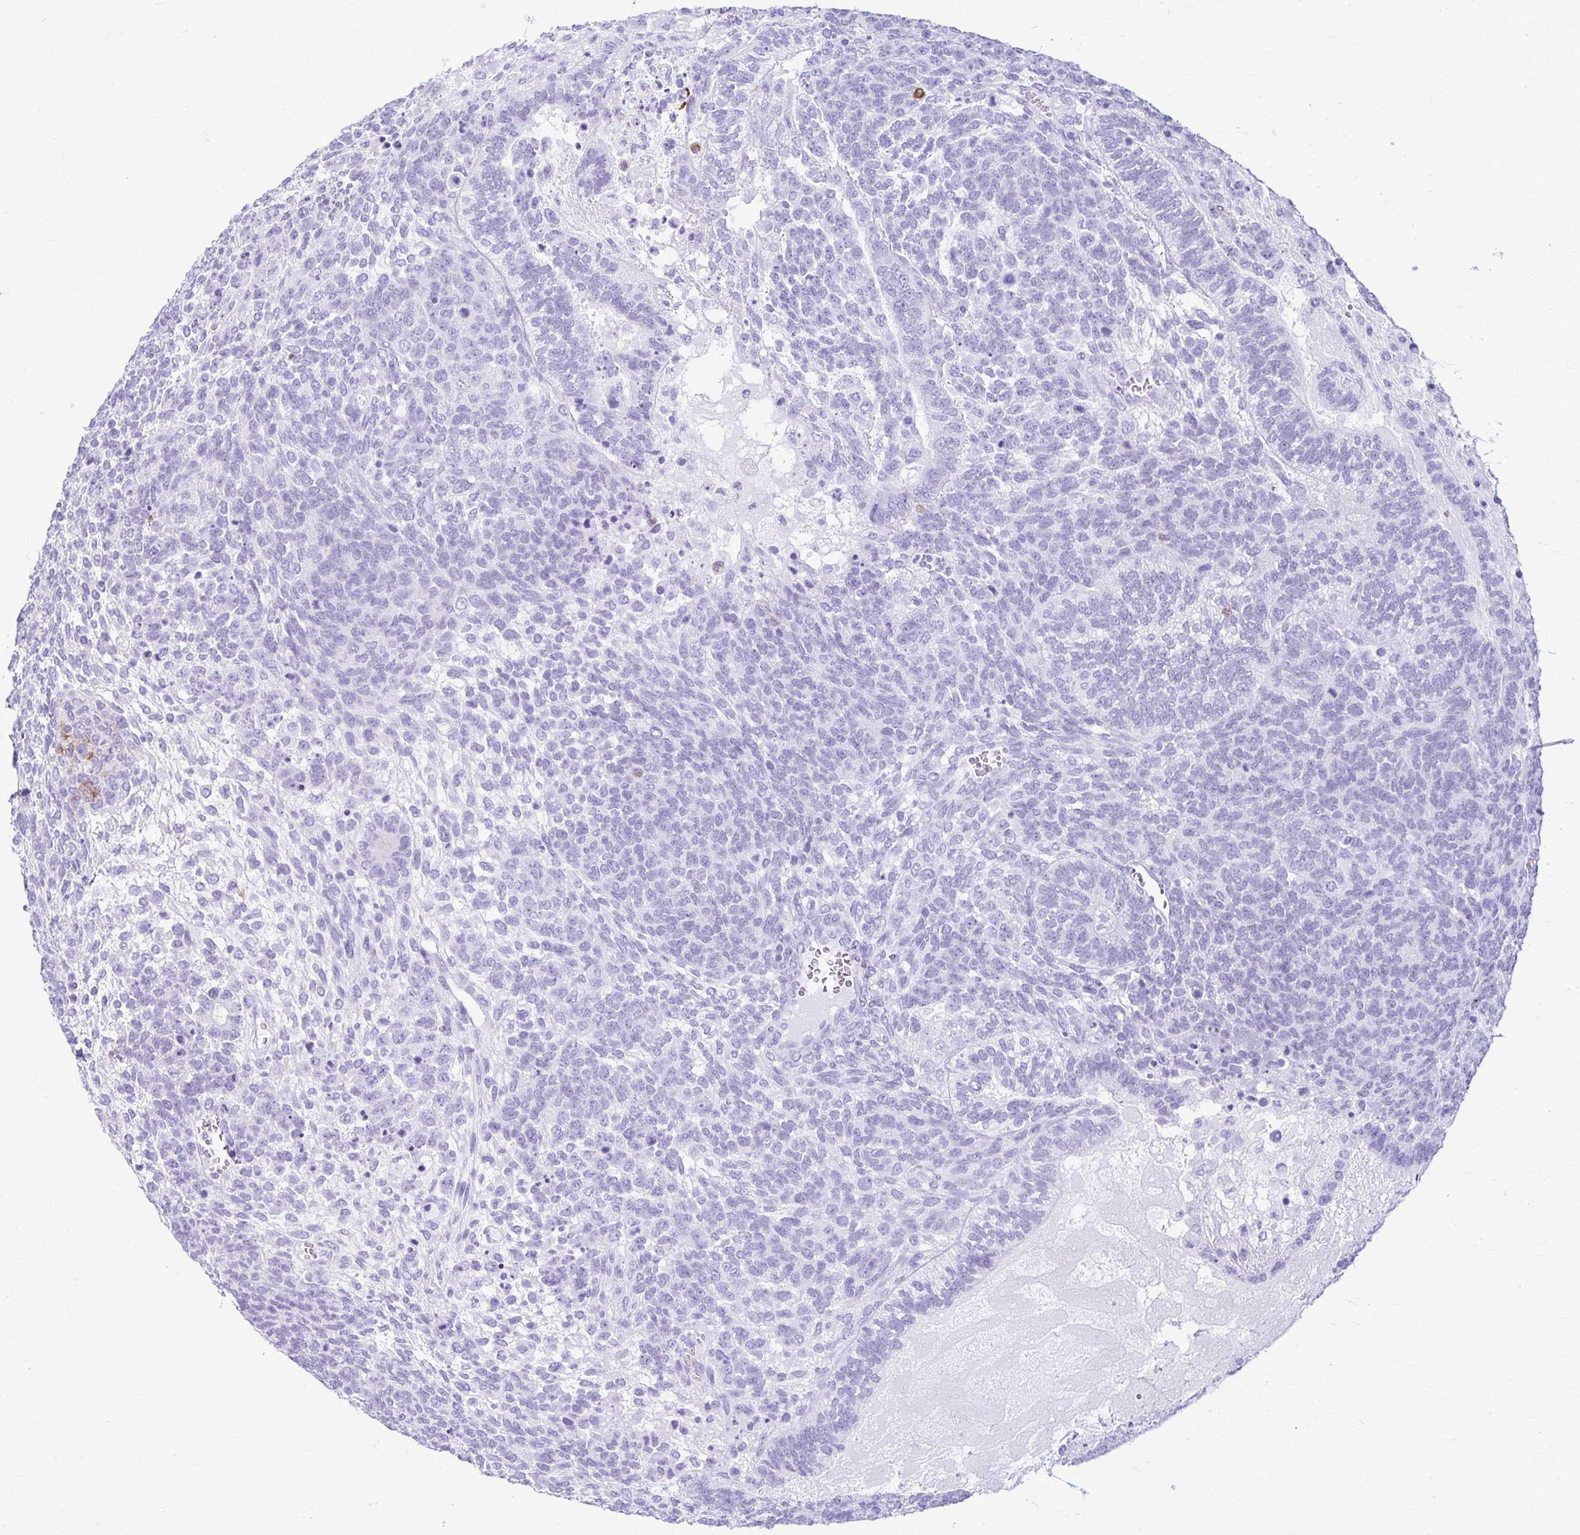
{"staining": {"intensity": "negative", "quantity": "none", "location": "none"}, "tissue": "testis cancer", "cell_type": "Tumor cells", "image_type": "cancer", "snomed": [{"axis": "morphology", "description": "Normal tissue, NOS"}, {"axis": "morphology", "description": "Carcinoma, Embryonal, NOS"}, {"axis": "topography", "description": "Testis"}, {"axis": "topography", "description": "Epididymis"}], "caption": "Immunohistochemistry (IHC) micrograph of testis cancer stained for a protein (brown), which demonstrates no expression in tumor cells.", "gene": "RTN1", "patient": {"sex": "male", "age": 23}}